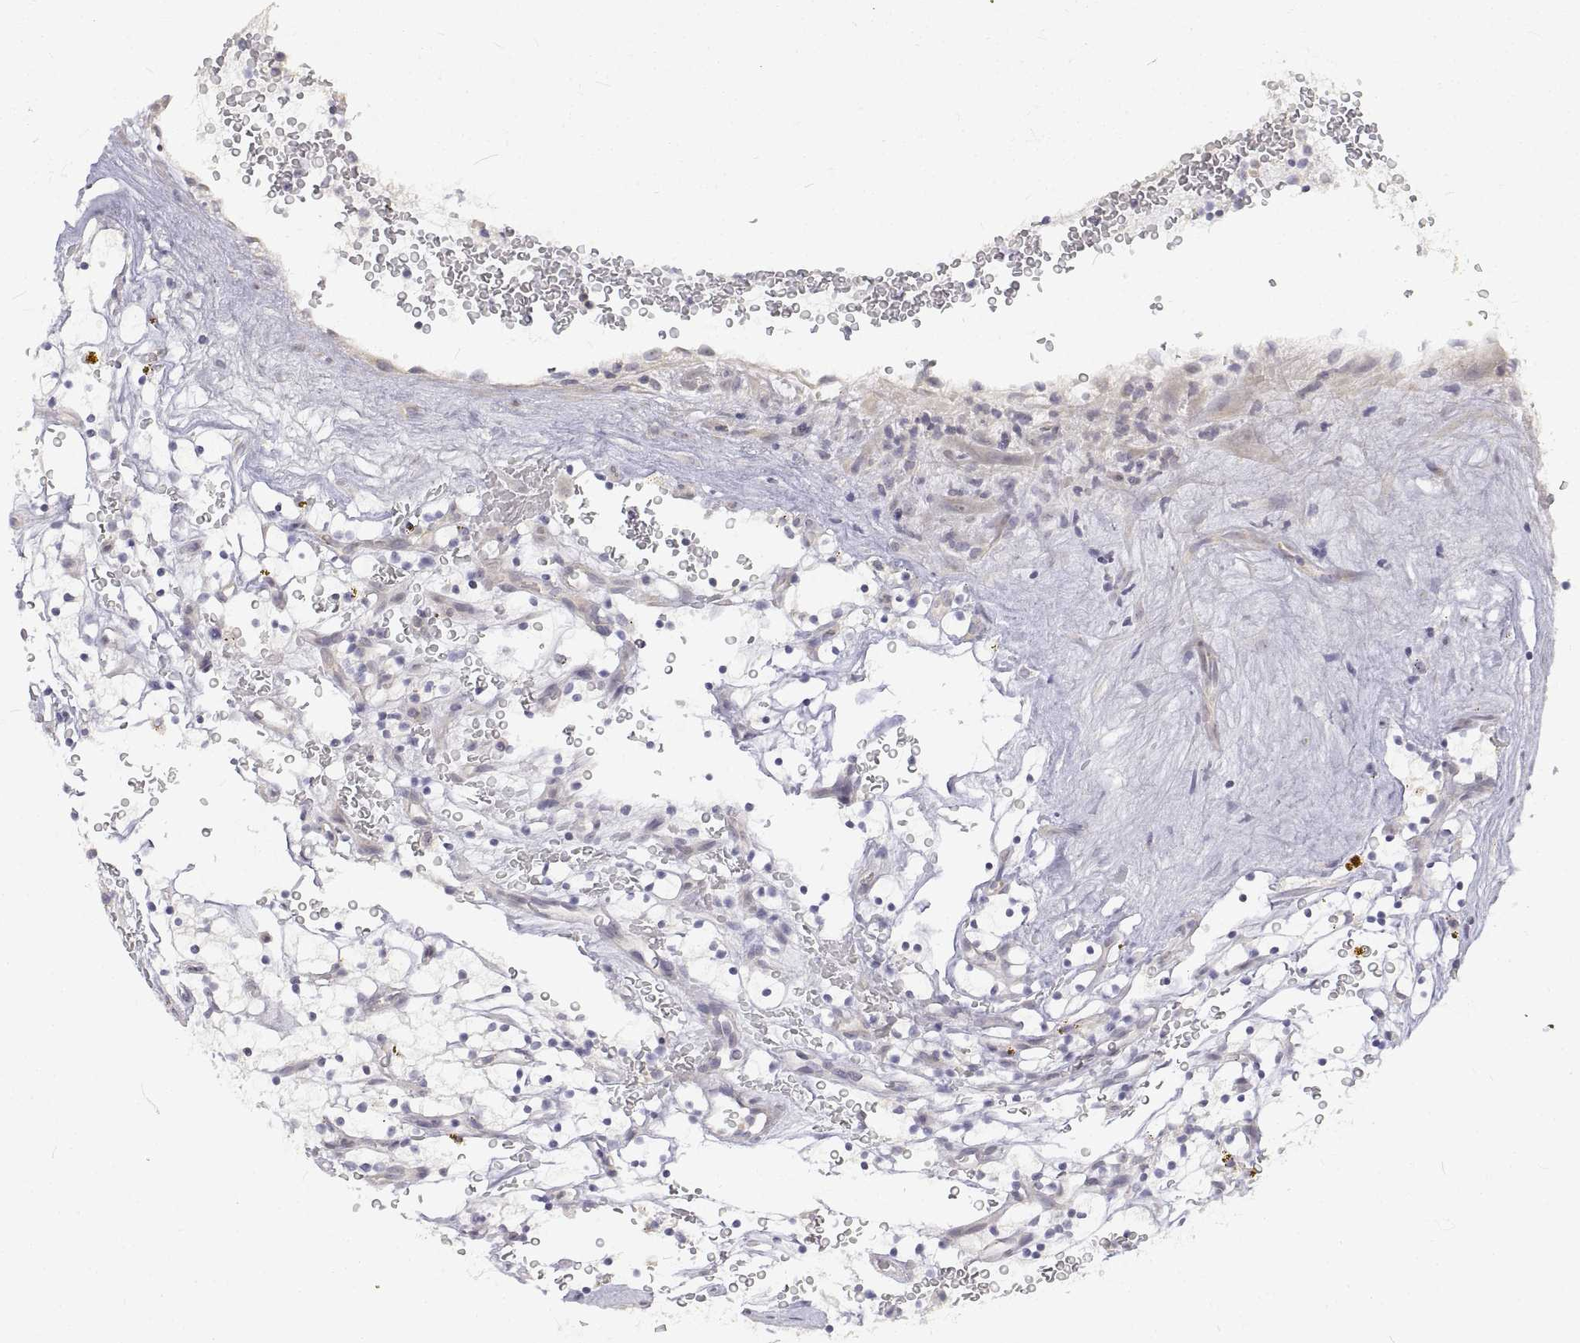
{"staining": {"intensity": "negative", "quantity": "none", "location": "none"}, "tissue": "renal cancer", "cell_type": "Tumor cells", "image_type": "cancer", "snomed": [{"axis": "morphology", "description": "Adenocarcinoma, NOS"}, {"axis": "topography", "description": "Kidney"}], "caption": "Immunohistochemistry (IHC) micrograph of human renal cancer (adenocarcinoma) stained for a protein (brown), which displays no staining in tumor cells.", "gene": "ANO2", "patient": {"sex": "female", "age": 64}}